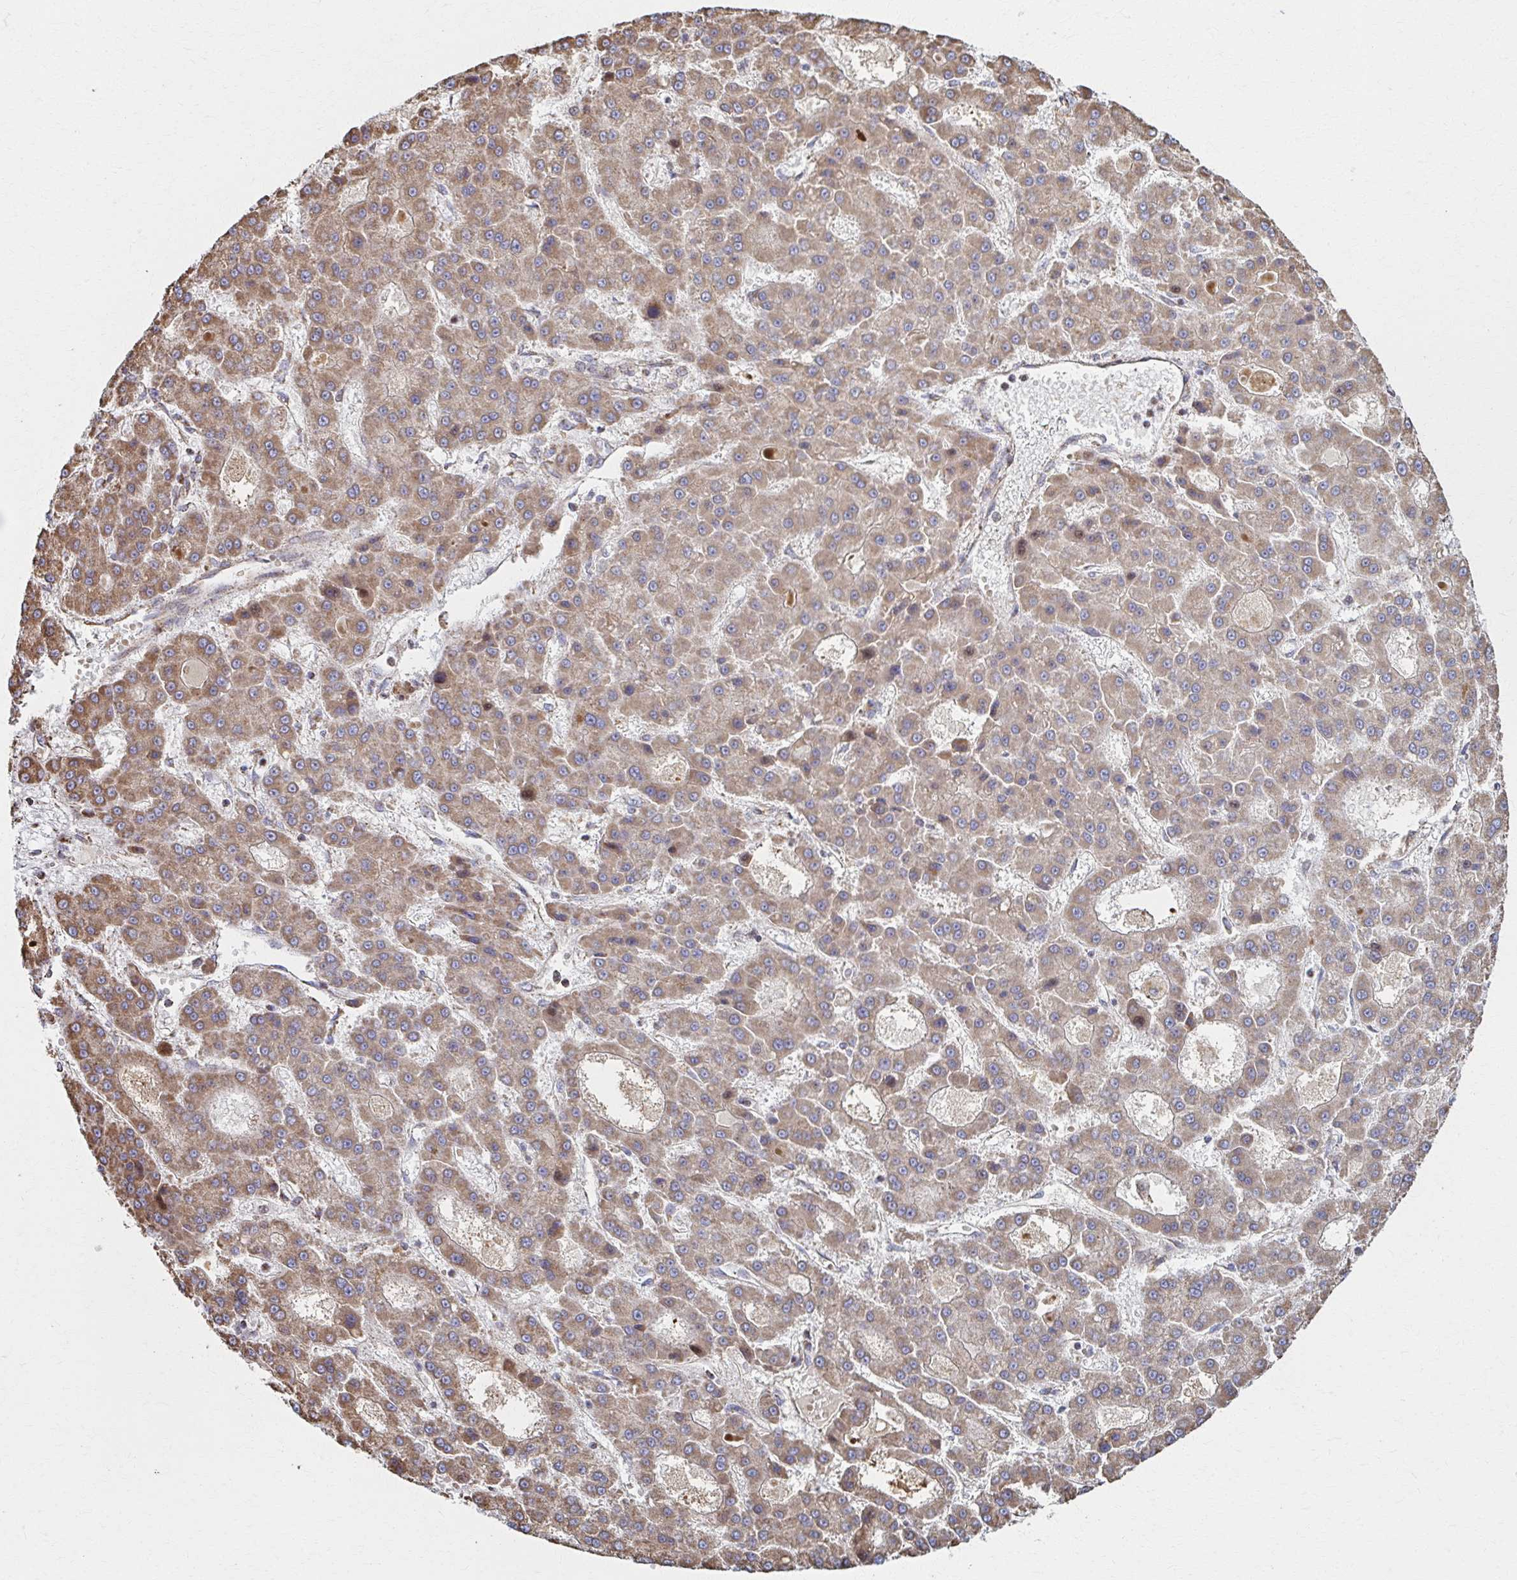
{"staining": {"intensity": "moderate", "quantity": ">75%", "location": "cytoplasmic/membranous"}, "tissue": "liver cancer", "cell_type": "Tumor cells", "image_type": "cancer", "snomed": [{"axis": "morphology", "description": "Carcinoma, Hepatocellular, NOS"}, {"axis": "topography", "description": "Liver"}], "caption": "Liver hepatocellular carcinoma was stained to show a protein in brown. There is medium levels of moderate cytoplasmic/membranous expression in about >75% of tumor cells.", "gene": "SAT1", "patient": {"sex": "male", "age": 70}}